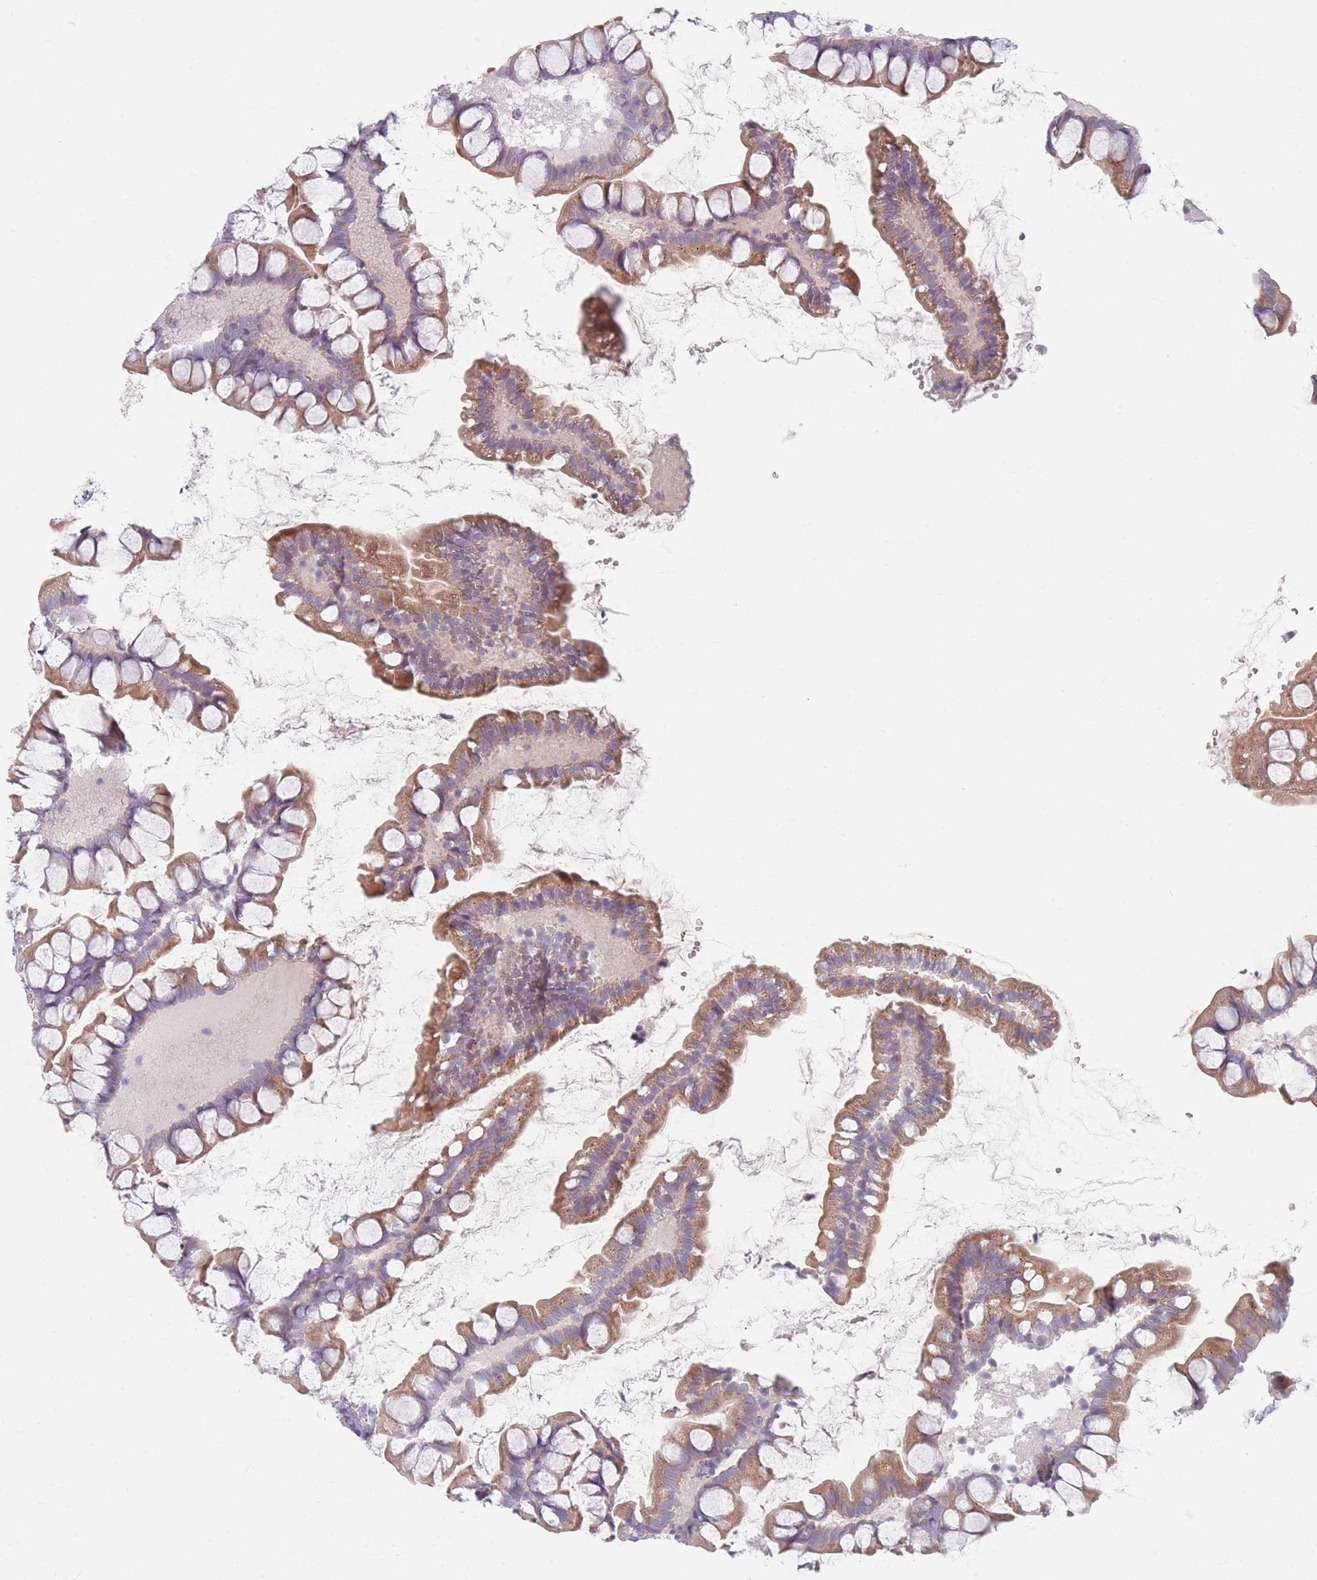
{"staining": {"intensity": "moderate", "quantity": "25%-75%", "location": "cytoplasmic/membranous"}, "tissue": "small intestine", "cell_type": "Glandular cells", "image_type": "normal", "snomed": [{"axis": "morphology", "description": "Normal tissue, NOS"}, {"axis": "topography", "description": "Small intestine"}], "caption": "High-magnification brightfield microscopy of benign small intestine stained with DAB (brown) and counterstained with hematoxylin (blue). glandular cells exhibit moderate cytoplasmic/membranous staining is seen in about25%-75% of cells.", "gene": "TMOD1", "patient": {"sex": "male", "age": 70}}